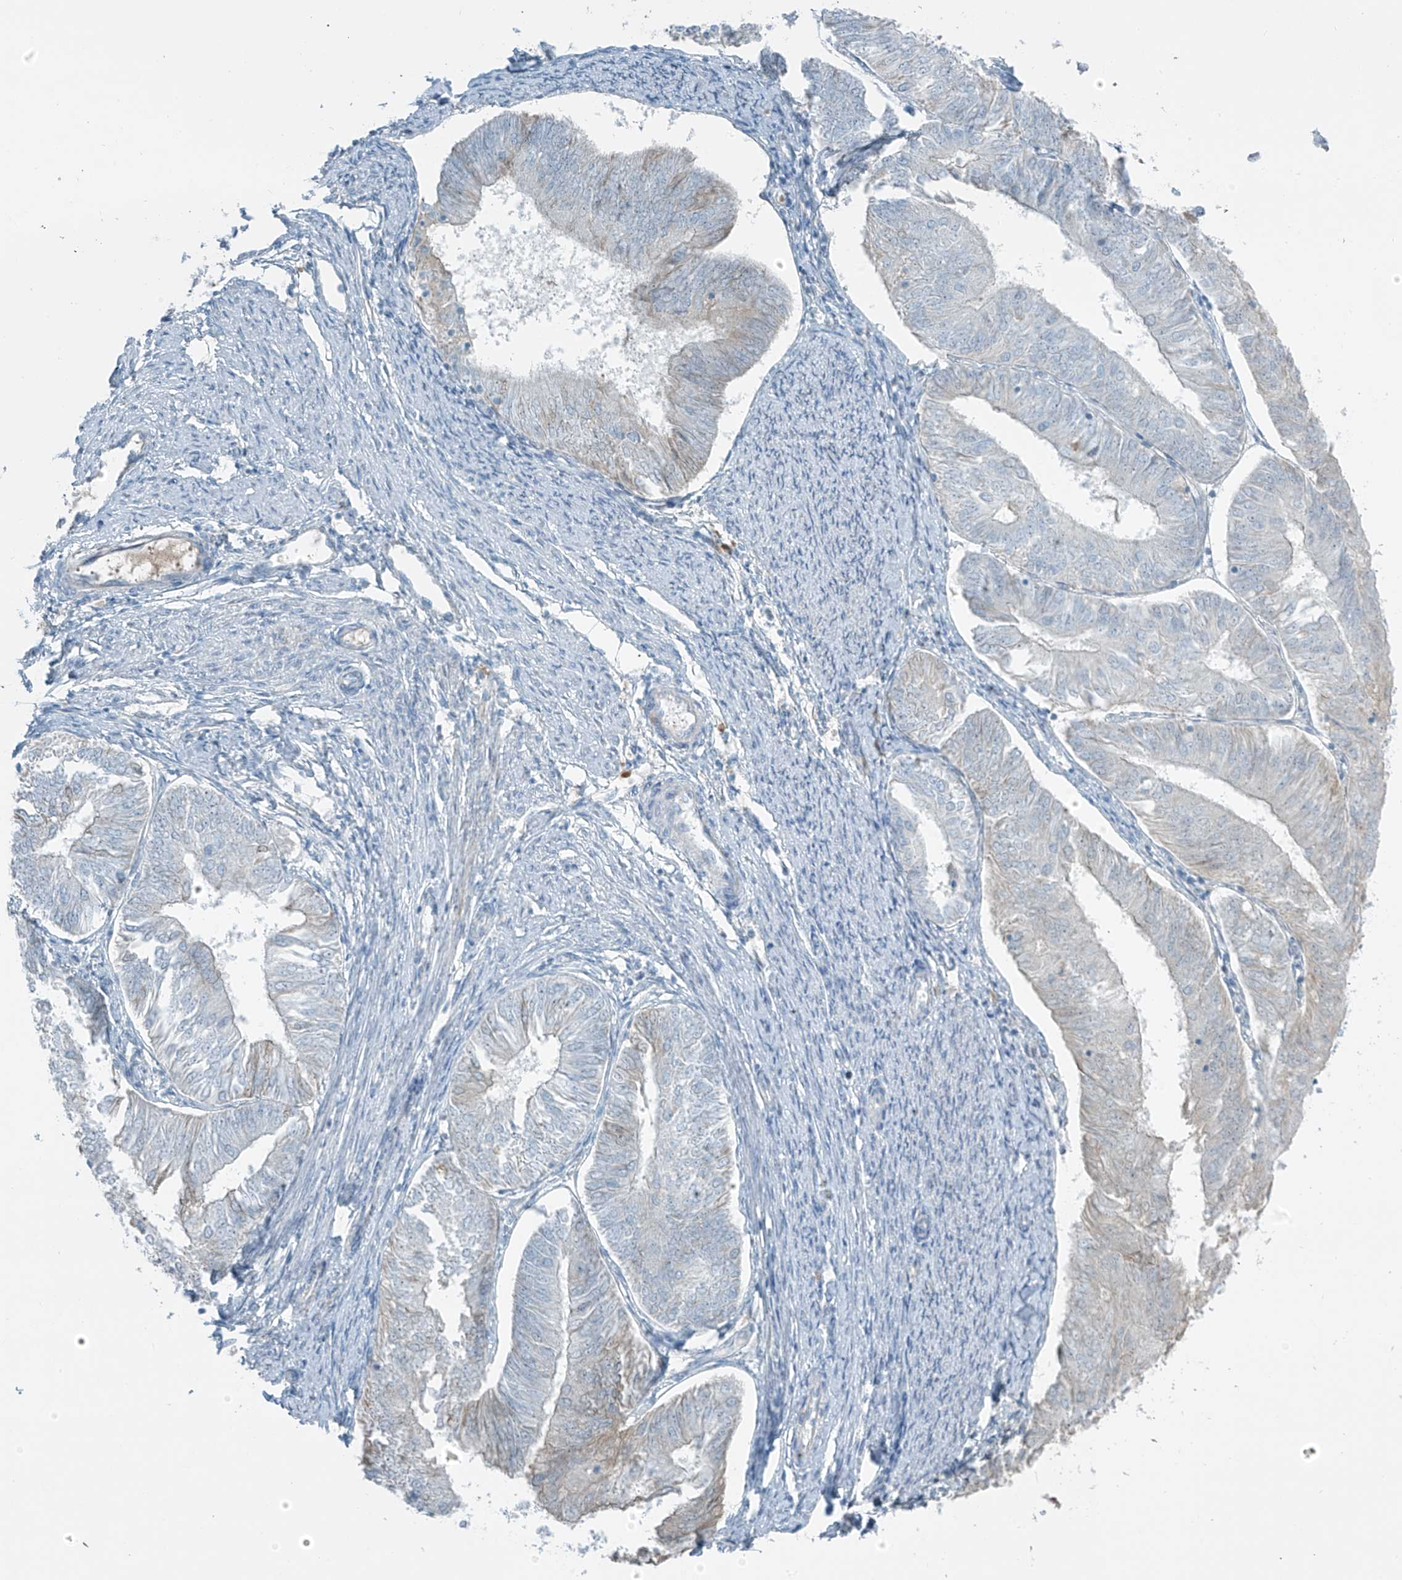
{"staining": {"intensity": "negative", "quantity": "none", "location": "none"}, "tissue": "endometrial cancer", "cell_type": "Tumor cells", "image_type": "cancer", "snomed": [{"axis": "morphology", "description": "Adenocarcinoma, NOS"}, {"axis": "topography", "description": "Endometrium"}], "caption": "Micrograph shows no significant protein staining in tumor cells of endometrial cancer.", "gene": "FAM131C", "patient": {"sex": "female", "age": 58}}